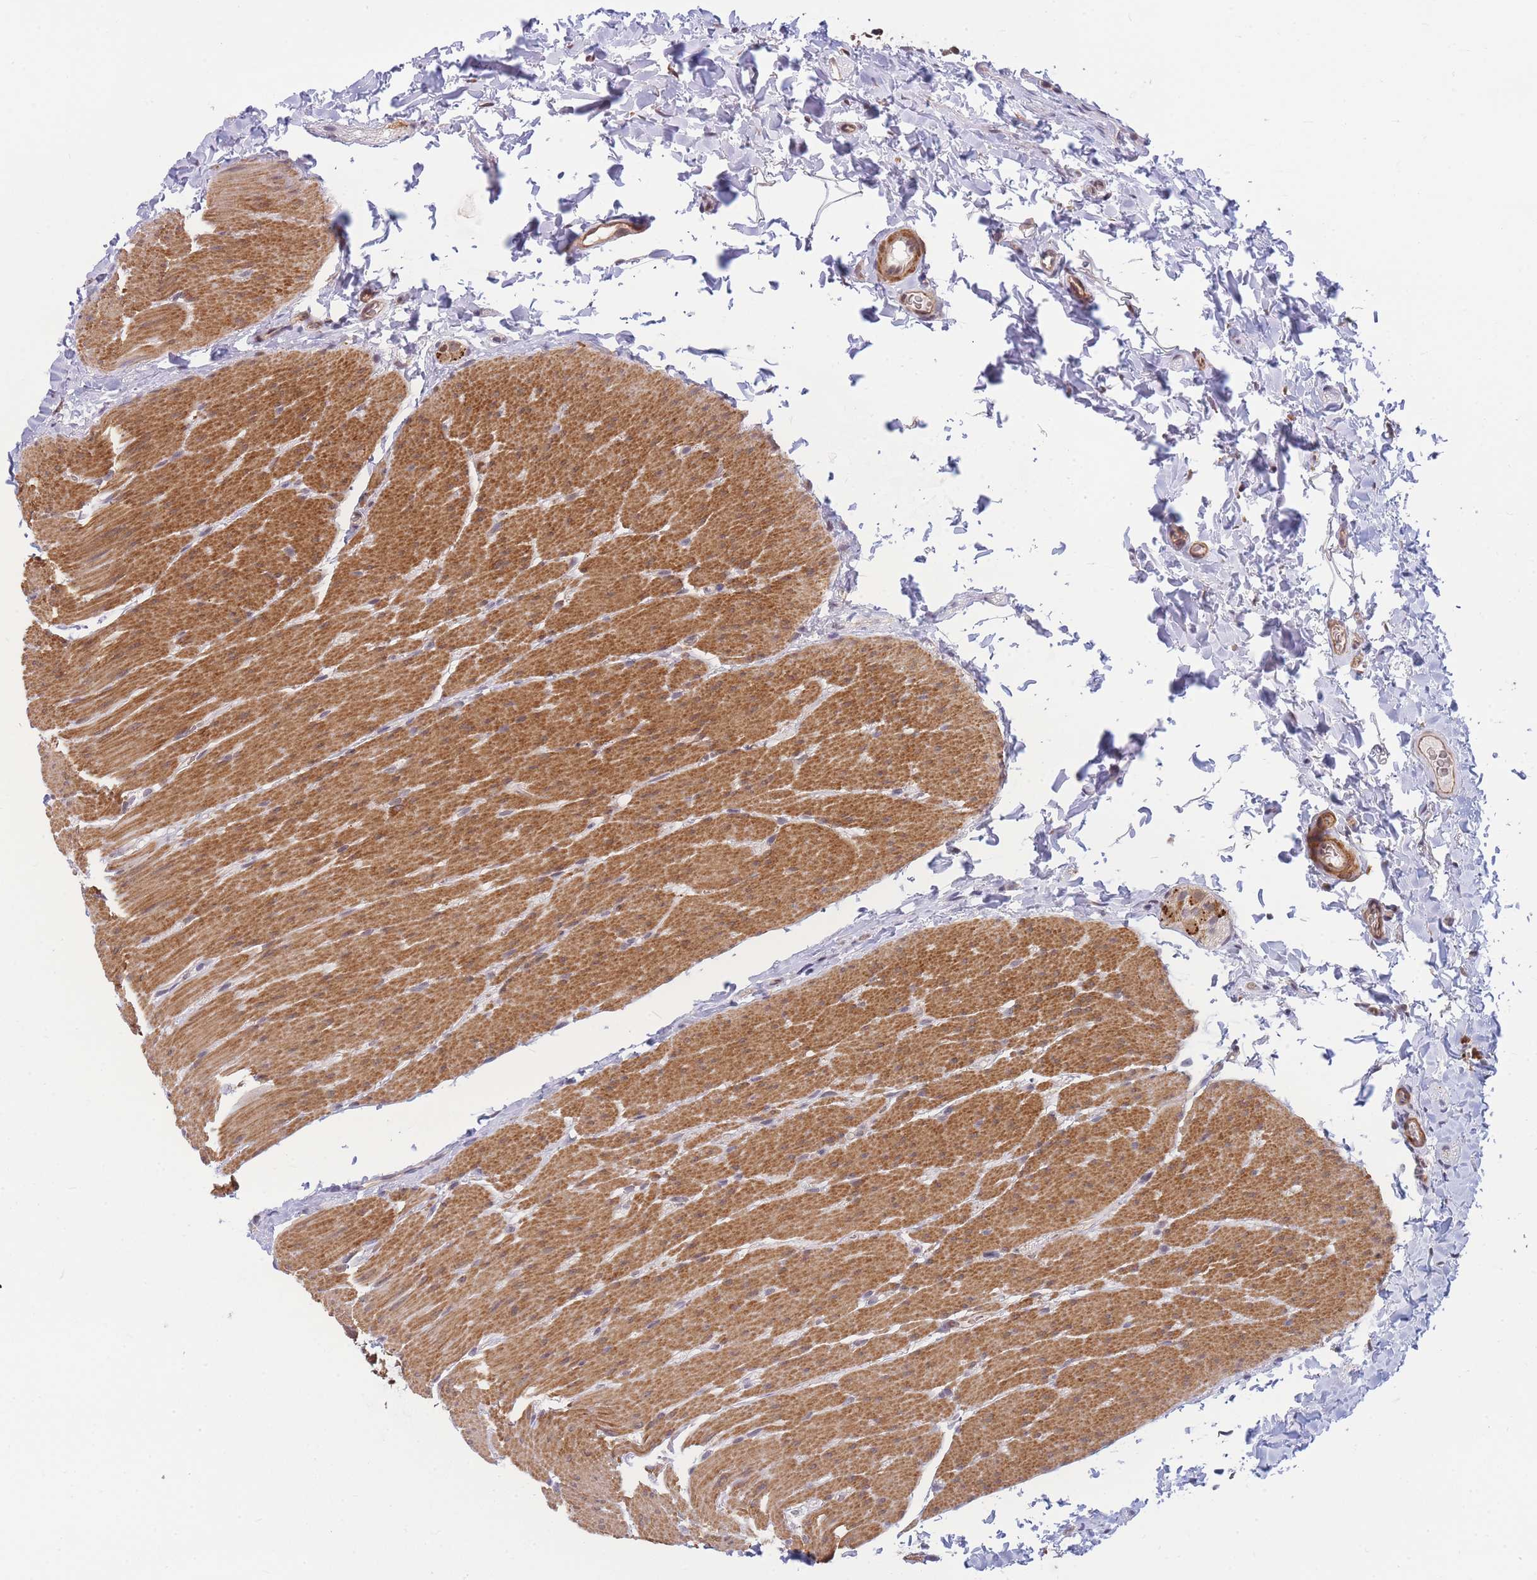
{"staining": {"intensity": "moderate", "quantity": ">75%", "location": "cytoplasmic/membranous"}, "tissue": "colon", "cell_type": "Endothelial cells", "image_type": "normal", "snomed": [{"axis": "morphology", "description": "Normal tissue, NOS"}, {"axis": "topography", "description": "Colon"}], "caption": "Colon stained with a brown dye displays moderate cytoplasmic/membranous positive positivity in about >75% of endothelial cells.", "gene": "ENSG00000276345", "patient": {"sex": "male", "age": 46}}